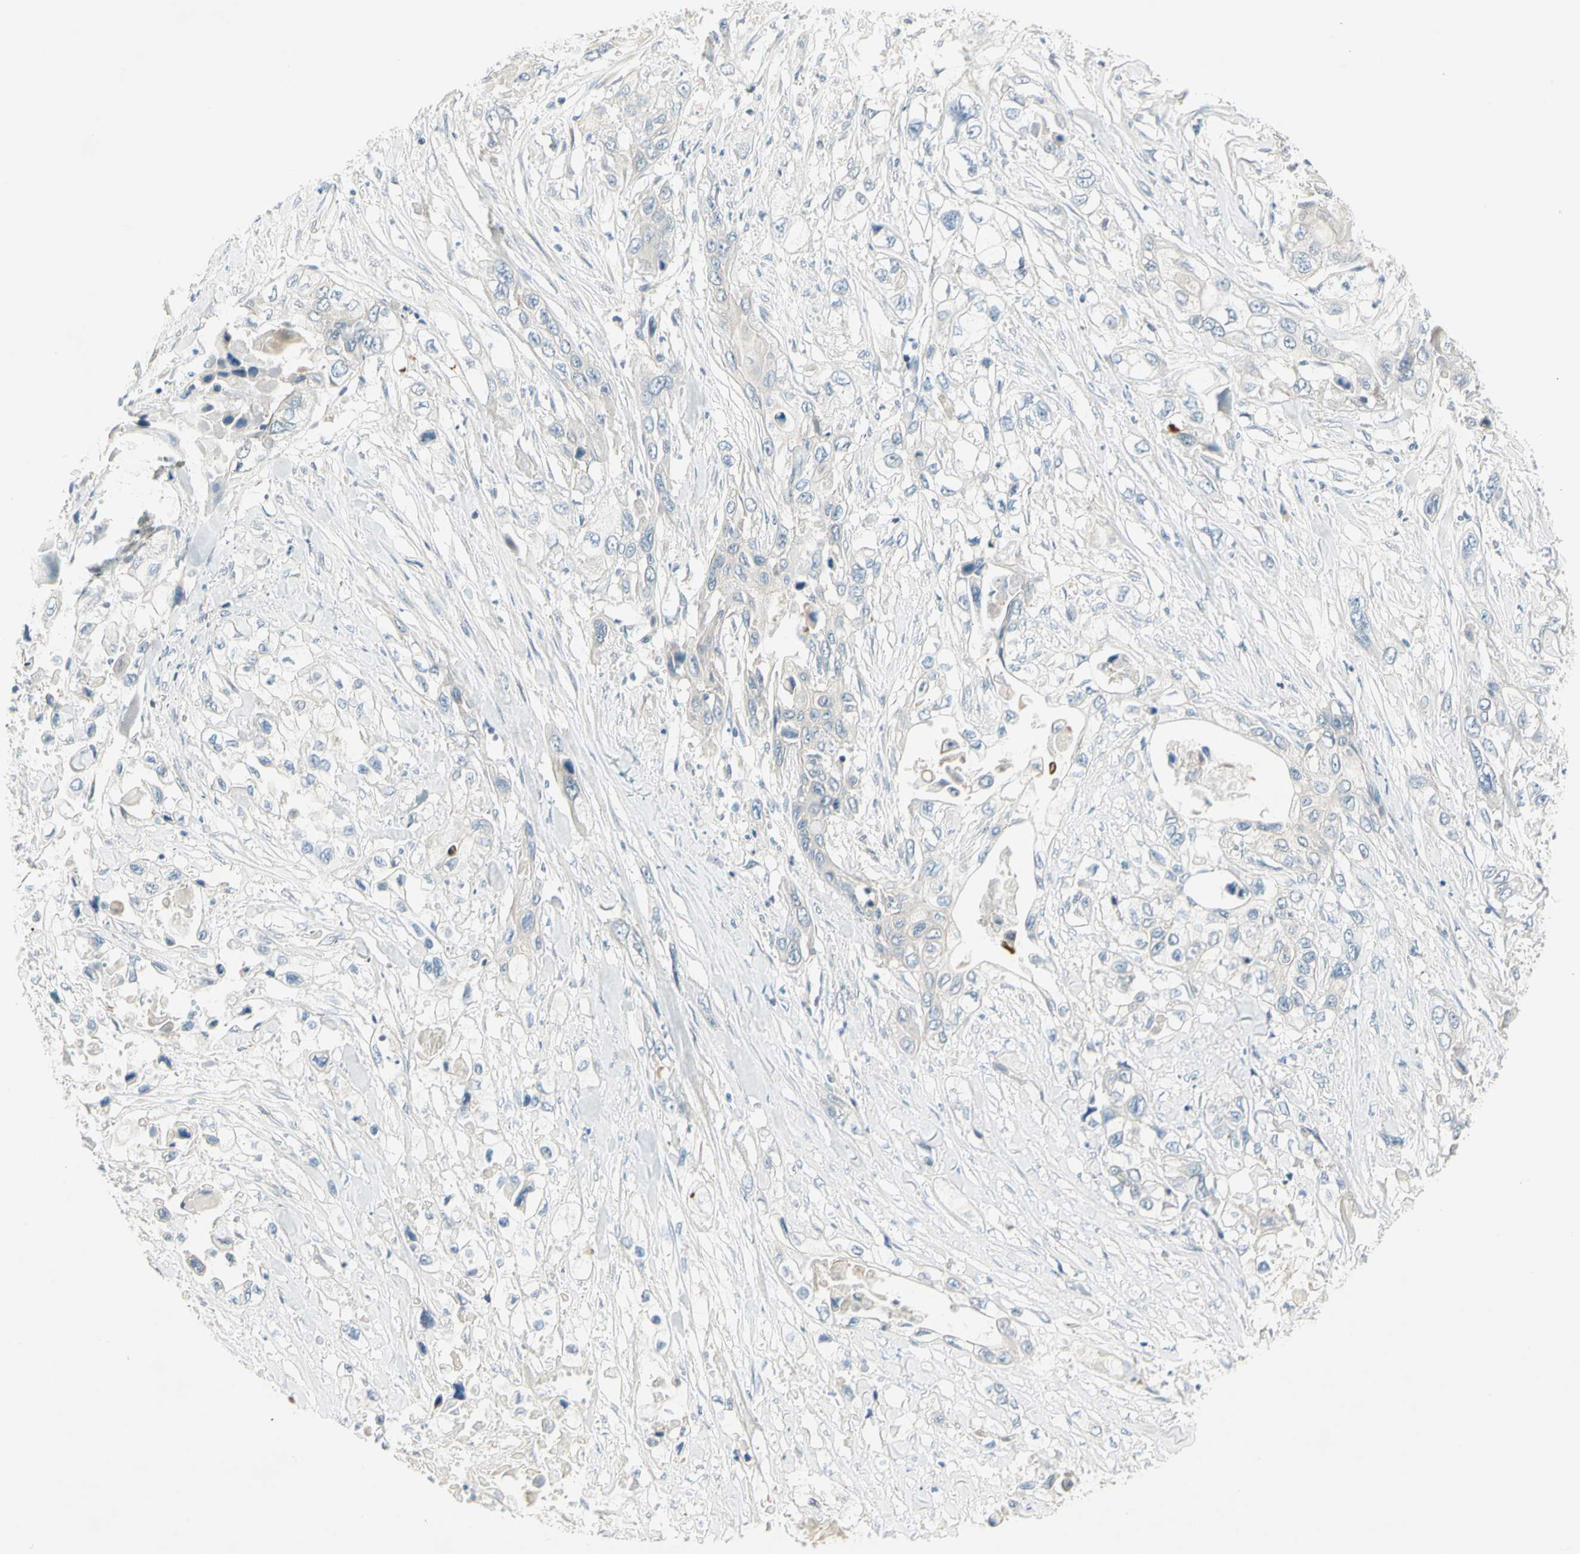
{"staining": {"intensity": "negative", "quantity": "none", "location": "none"}, "tissue": "pancreatic cancer", "cell_type": "Tumor cells", "image_type": "cancer", "snomed": [{"axis": "morphology", "description": "Adenocarcinoma, NOS"}, {"axis": "topography", "description": "Pancreas"}], "caption": "Immunohistochemical staining of adenocarcinoma (pancreatic) demonstrates no significant expression in tumor cells.", "gene": "ADGRA3", "patient": {"sex": "female", "age": 70}}